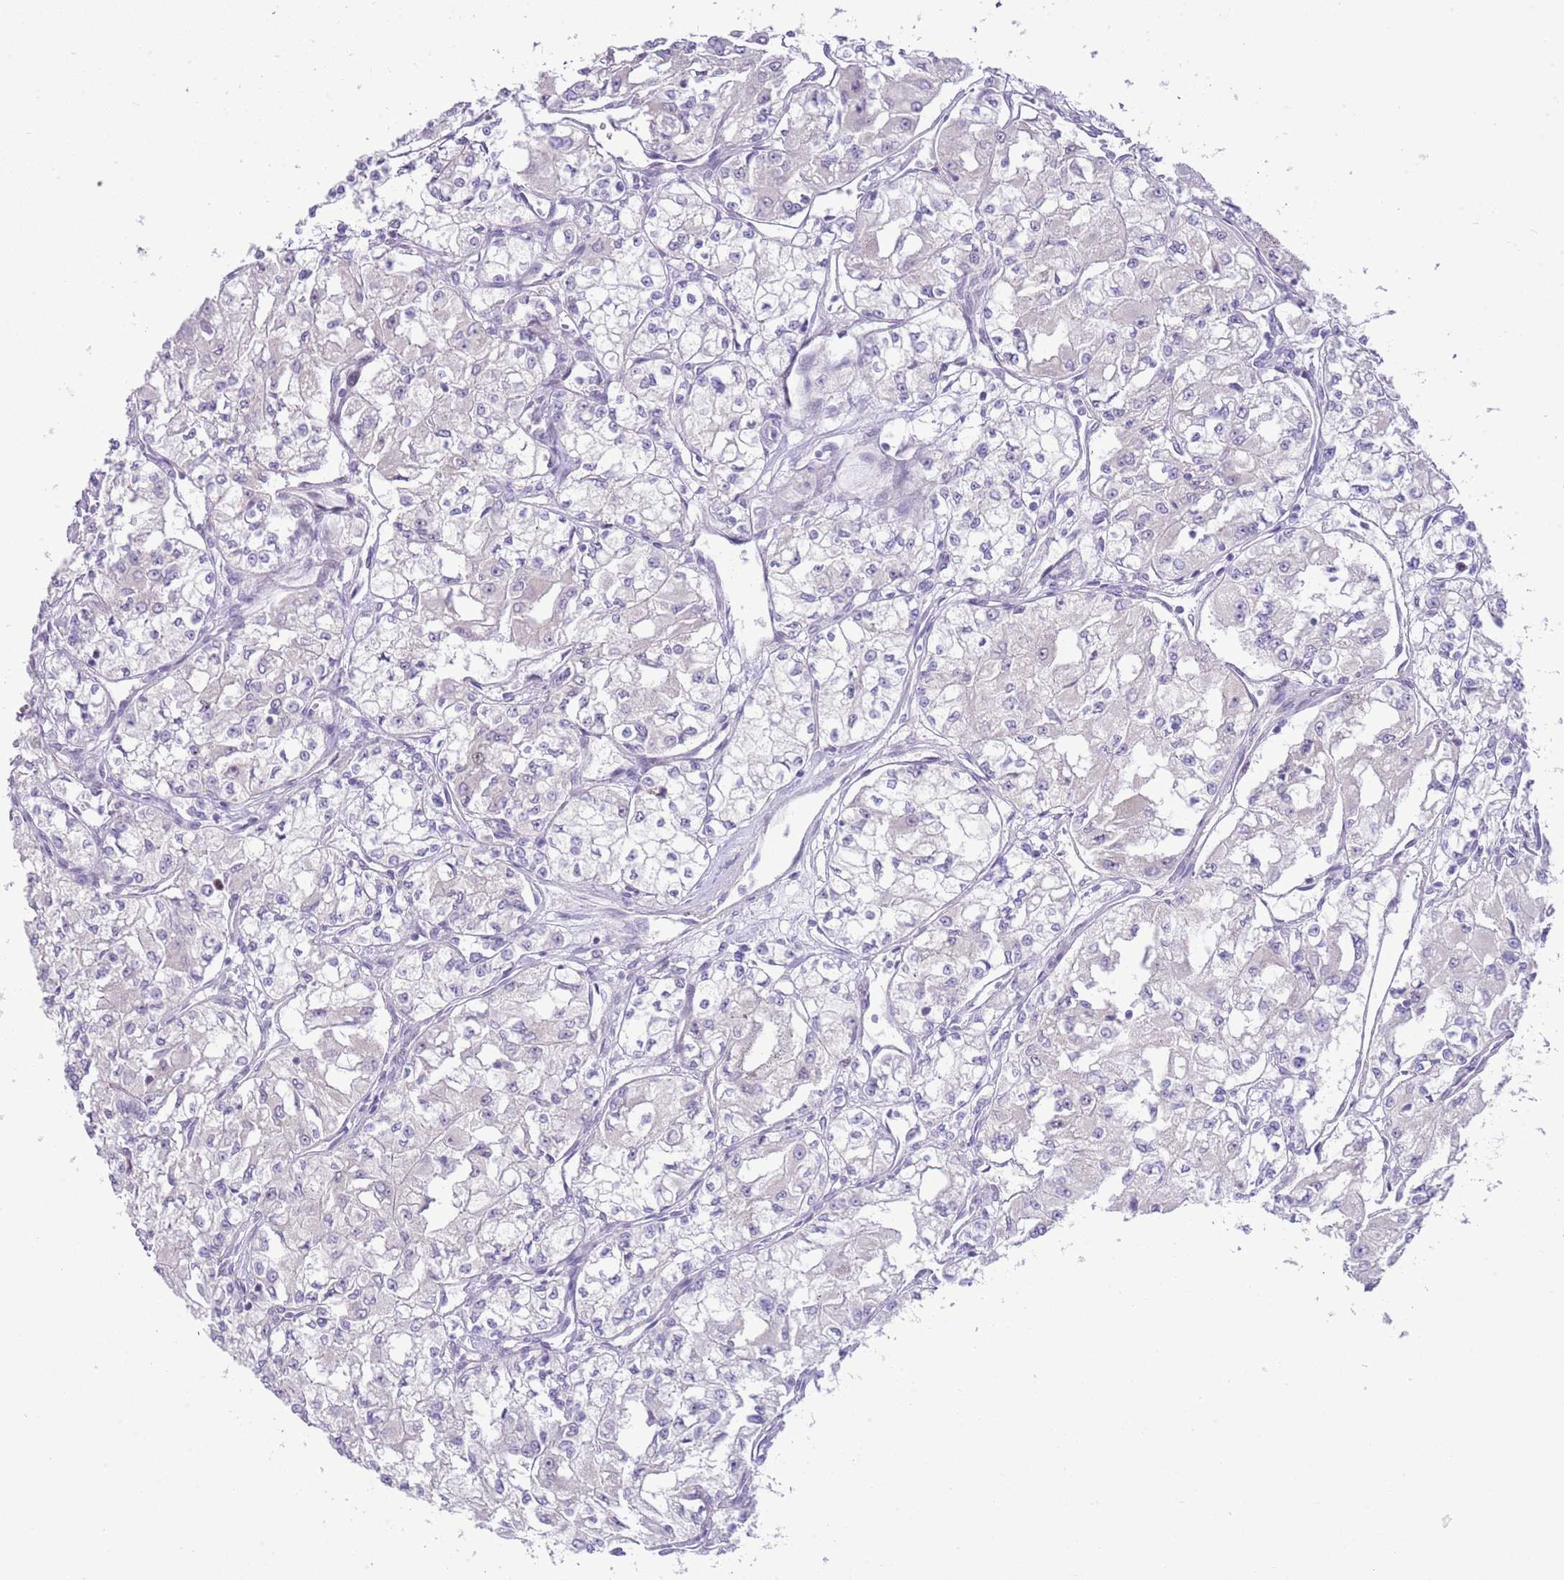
{"staining": {"intensity": "negative", "quantity": "none", "location": "none"}, "tissue": "renal cancer", "cell_type": "Tumor cells", "image_type": "cancer", "snomed": [{"axis": "morphology", "description": "Adenocarcinoma, NOS"}, {"axis": "topography", "description": "Kidney"}], "caption": "This micrograph is of renal cancer stained with IHC to label a protein in brown with the nuclei are counter-stained blue. There is no staining in tumor cells.", "gene": "FBRSL1", "patient": {"sex": "male", "age": 59}}